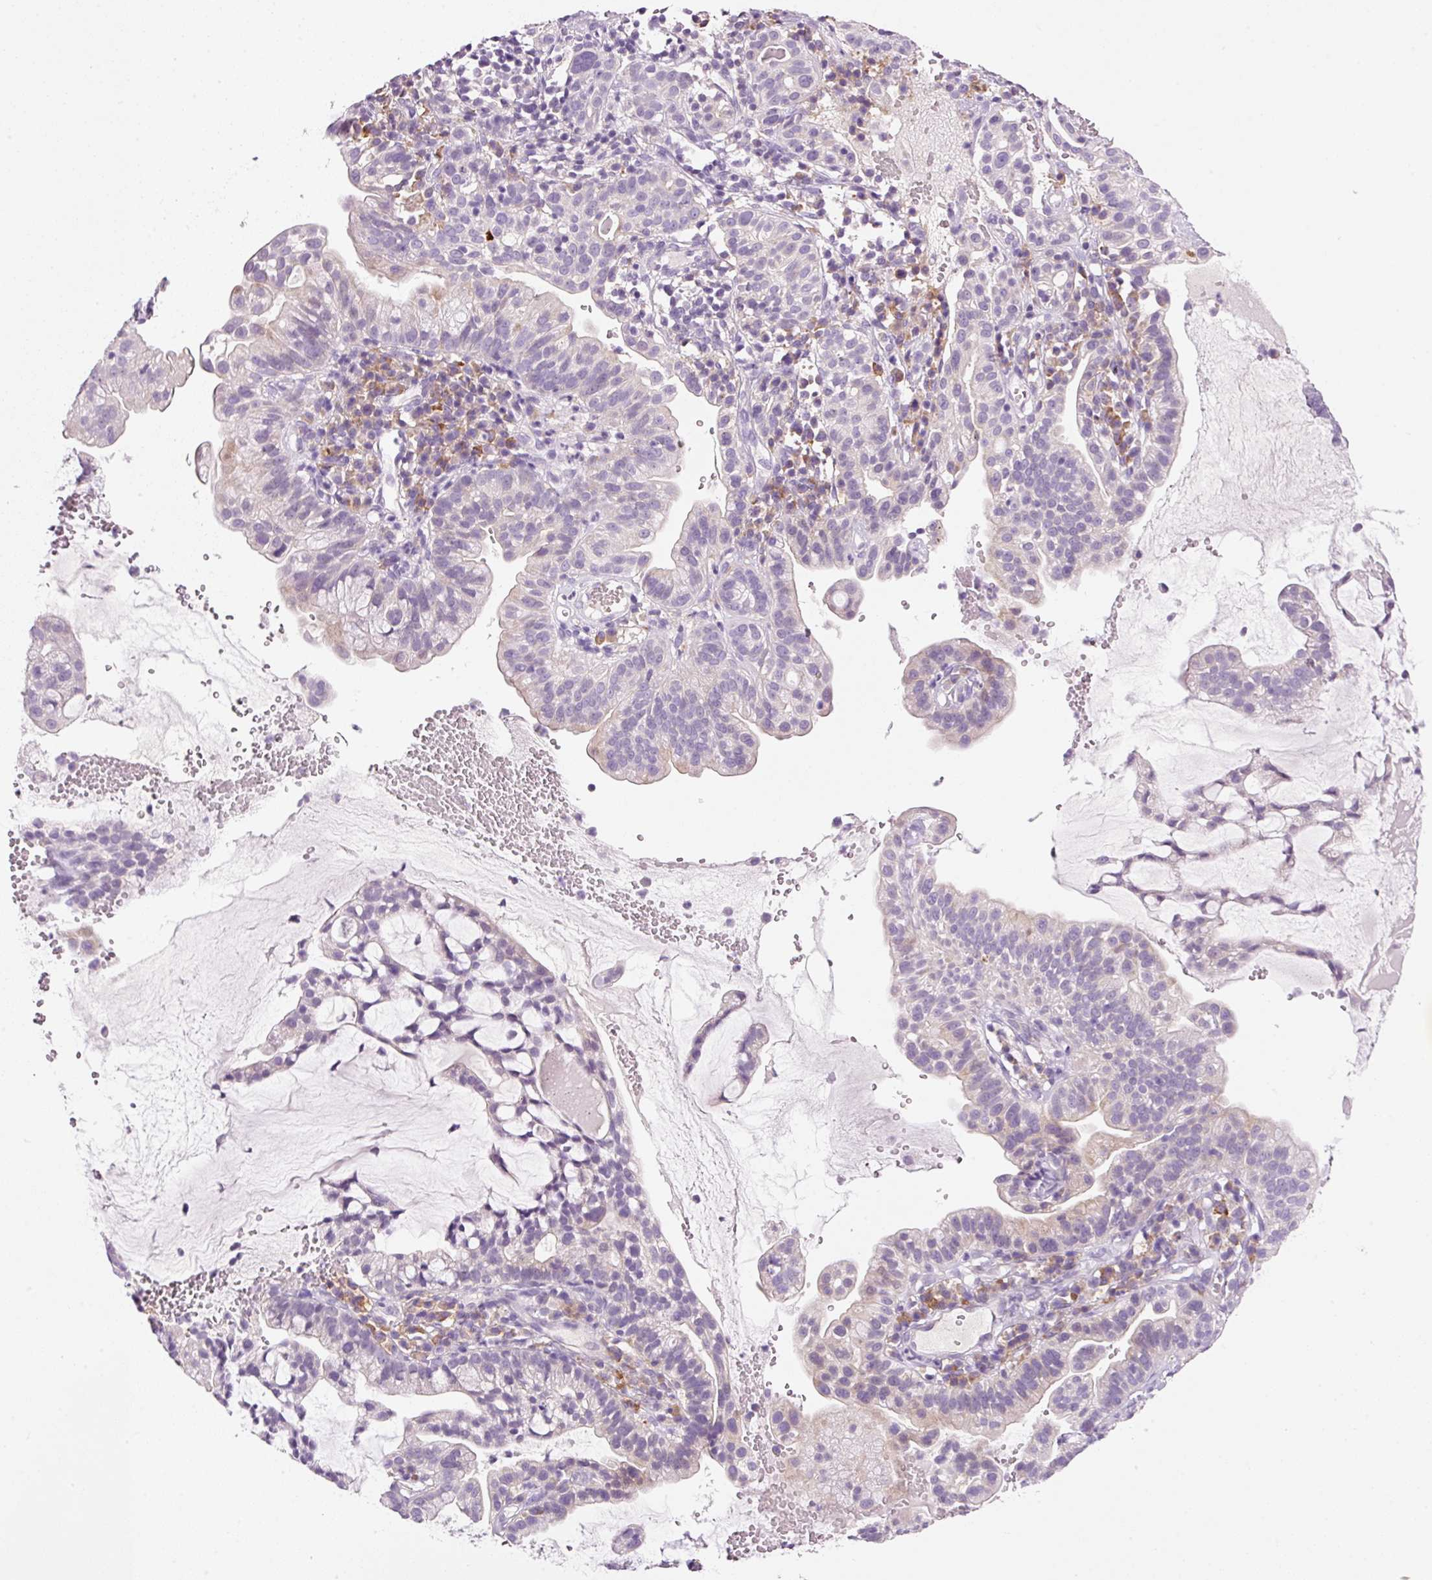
{"staining": {"intensity": "negative", "quantity": "none", "location": "none"}, "tissue": "cervical cancer", "cell_type": "Tumor cells", "image_type": "cancer", "snomed": [{"axis": "morphology", "description": "Adenocarcinoma, NOS"}, {"axis": "topography", "description": "Cervix"}], "caption": "High power microscopy photomicrograph of an immunohistochemistry (IHC) histopathology image of cervical adenocarcinoma, revealing no significant positivity in tumor cells. (Immunohistochemistry, brightfield microscopy, high magnification).", "gene": "TENT5C", "patient": {"sex": "female", "age": 41}}